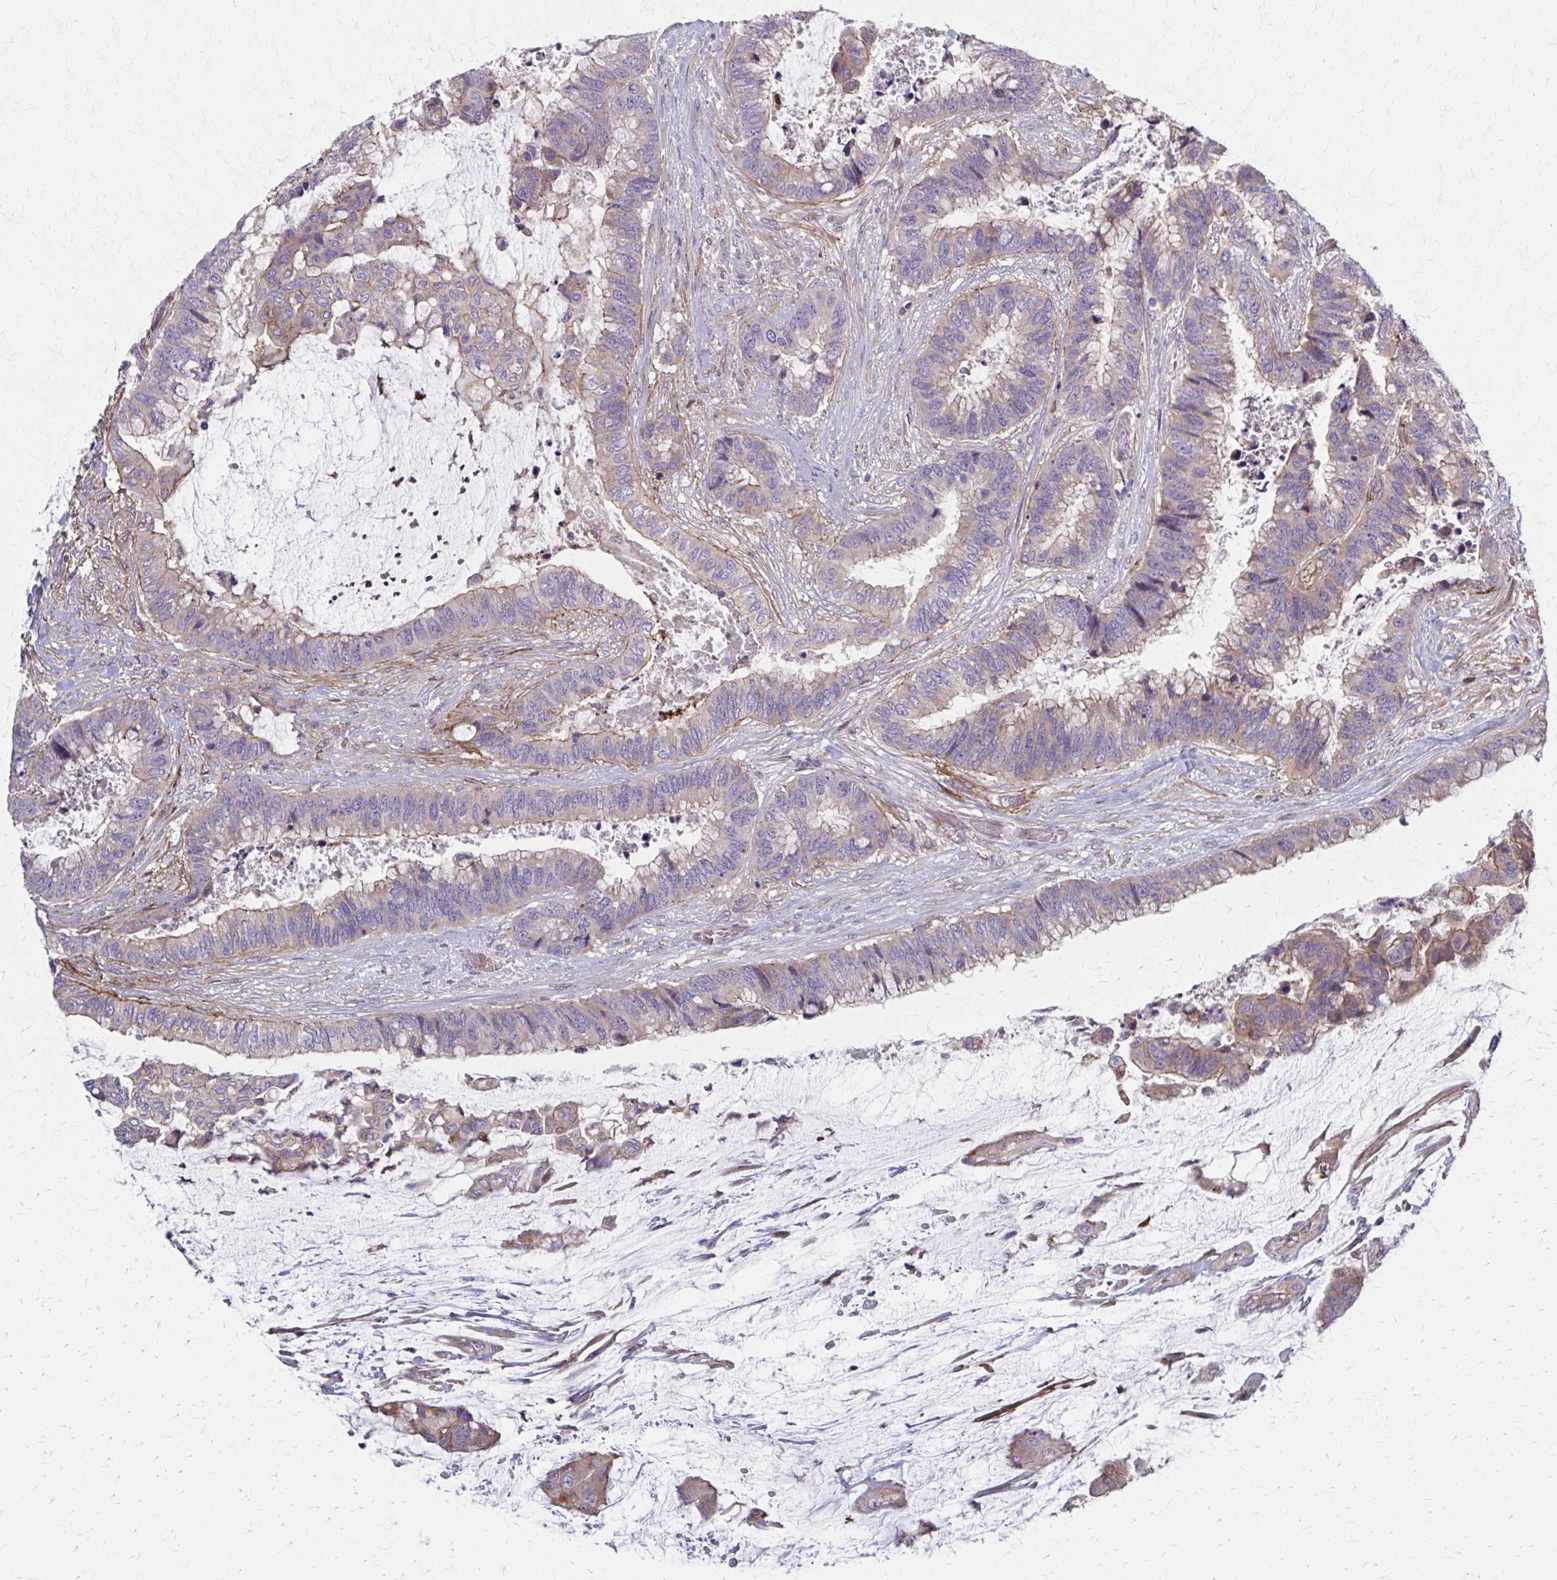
{"staining": {"intensity": "weak", "quantity": "<25%", "location": "cytoplasmic/membranous"}, "tissue": "colorectal cancer", "cell_type": "Tumor cells", "image_type": "cancer", "snomed": [{"axis": "morphology", "description": "Adenocarcinoma, NOS"}, {"axis": "topography", "description": "Rectum"}], "caption": "This is an IHC image of human colorectal adenocarcinoma. There is no staining in tumor cells.", "gene": "MMP14", "patient": {"sex": "female", "age": 59}}